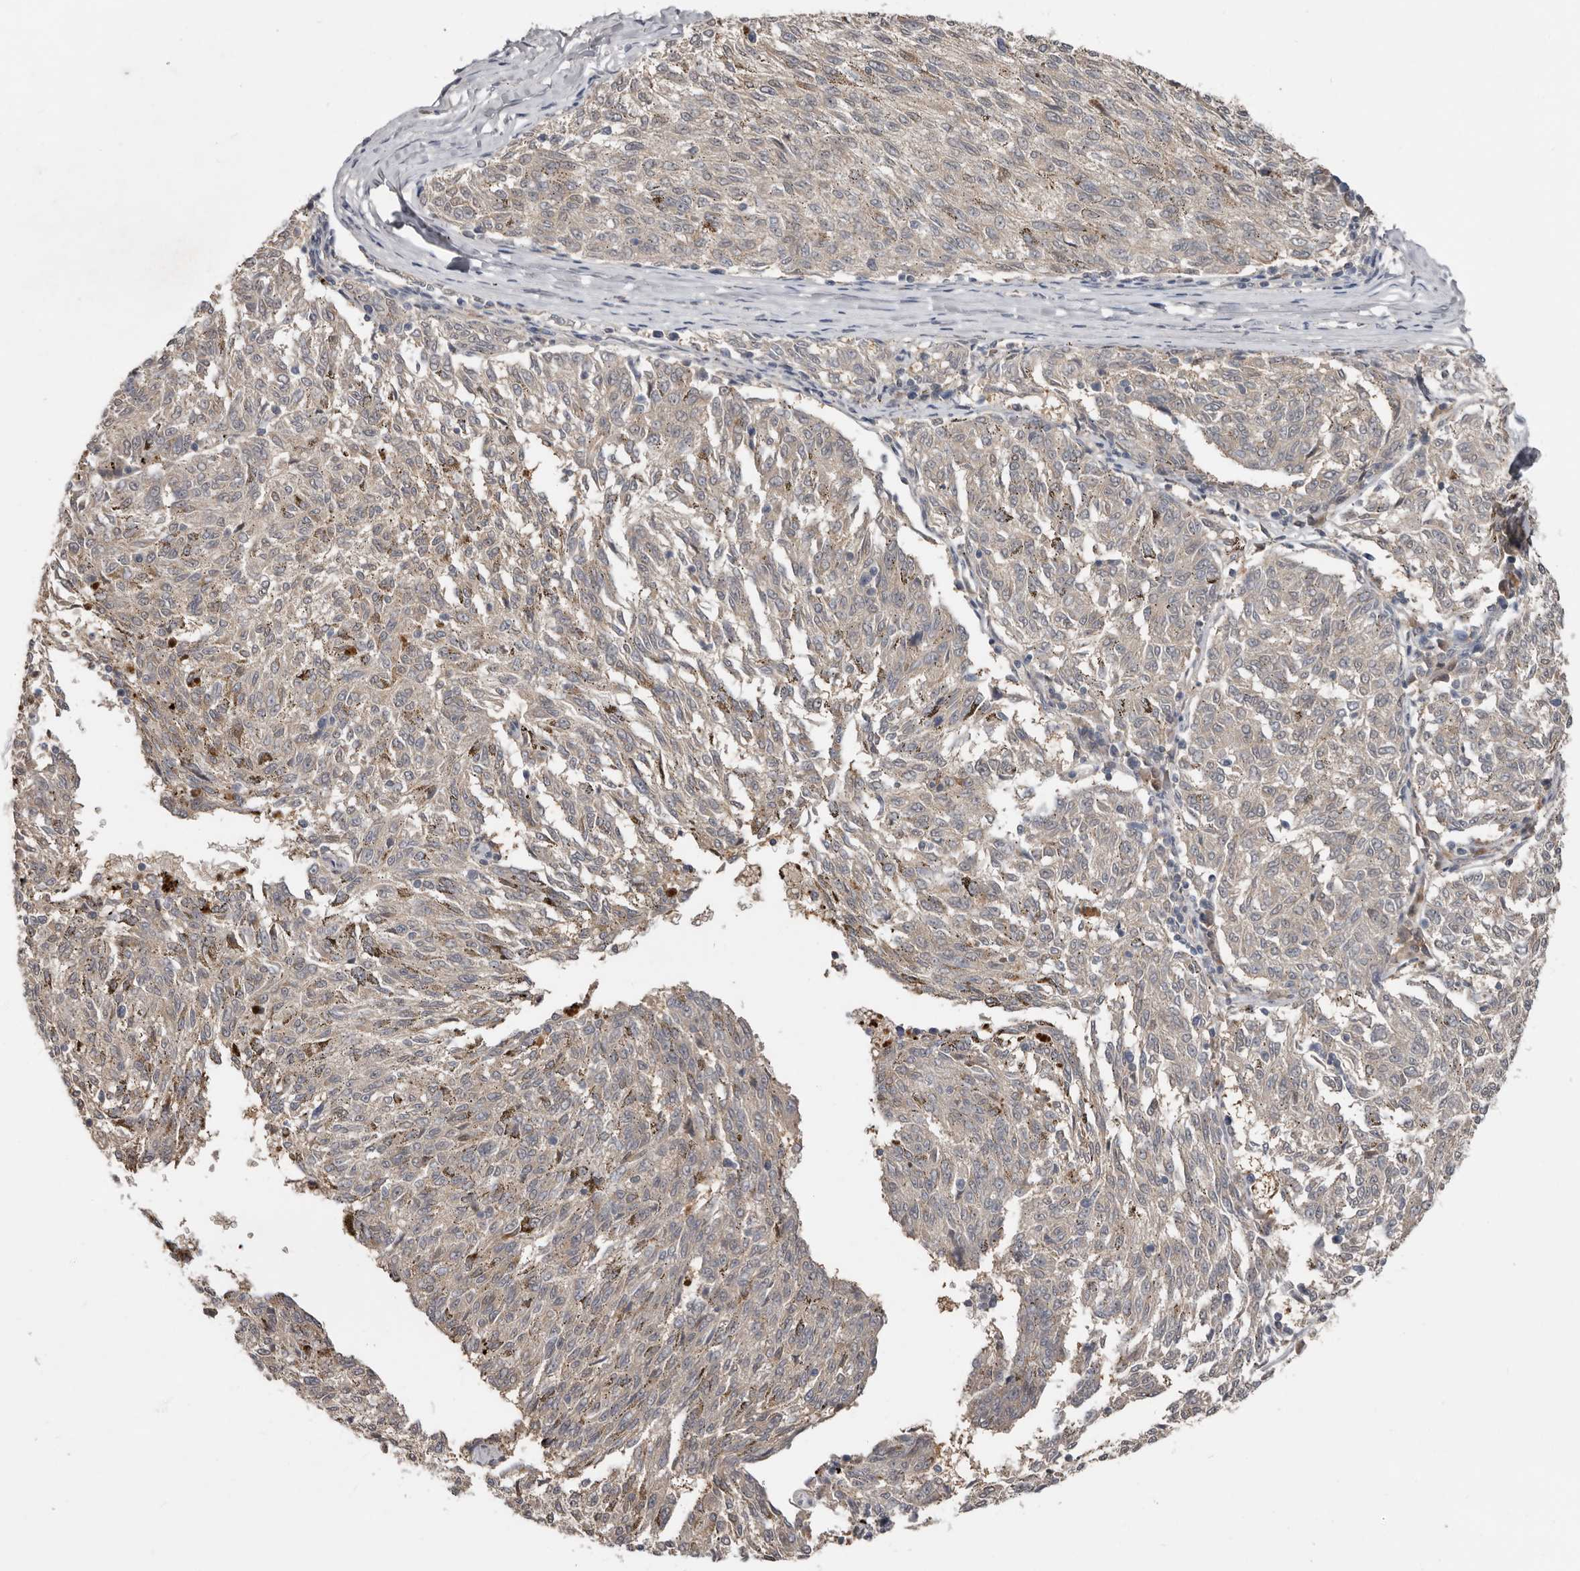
{"staining": {"intensity": "negative", "quantity": "none", "location": "none"}, "tissue": "melanoma", "cell_type": "Tumor cells", "image_type": "cancer", "snomed": [{"axis": "morphology", "description": "Malignant melanoma, NOS"}, {"axis": "topography", "description": "Skin"}], "caption": "Protein analysis of melanoma displays no significant positivity in tumor cells.", "gene": "RBKS", "patient": {"sex": "female", "age": 72}}